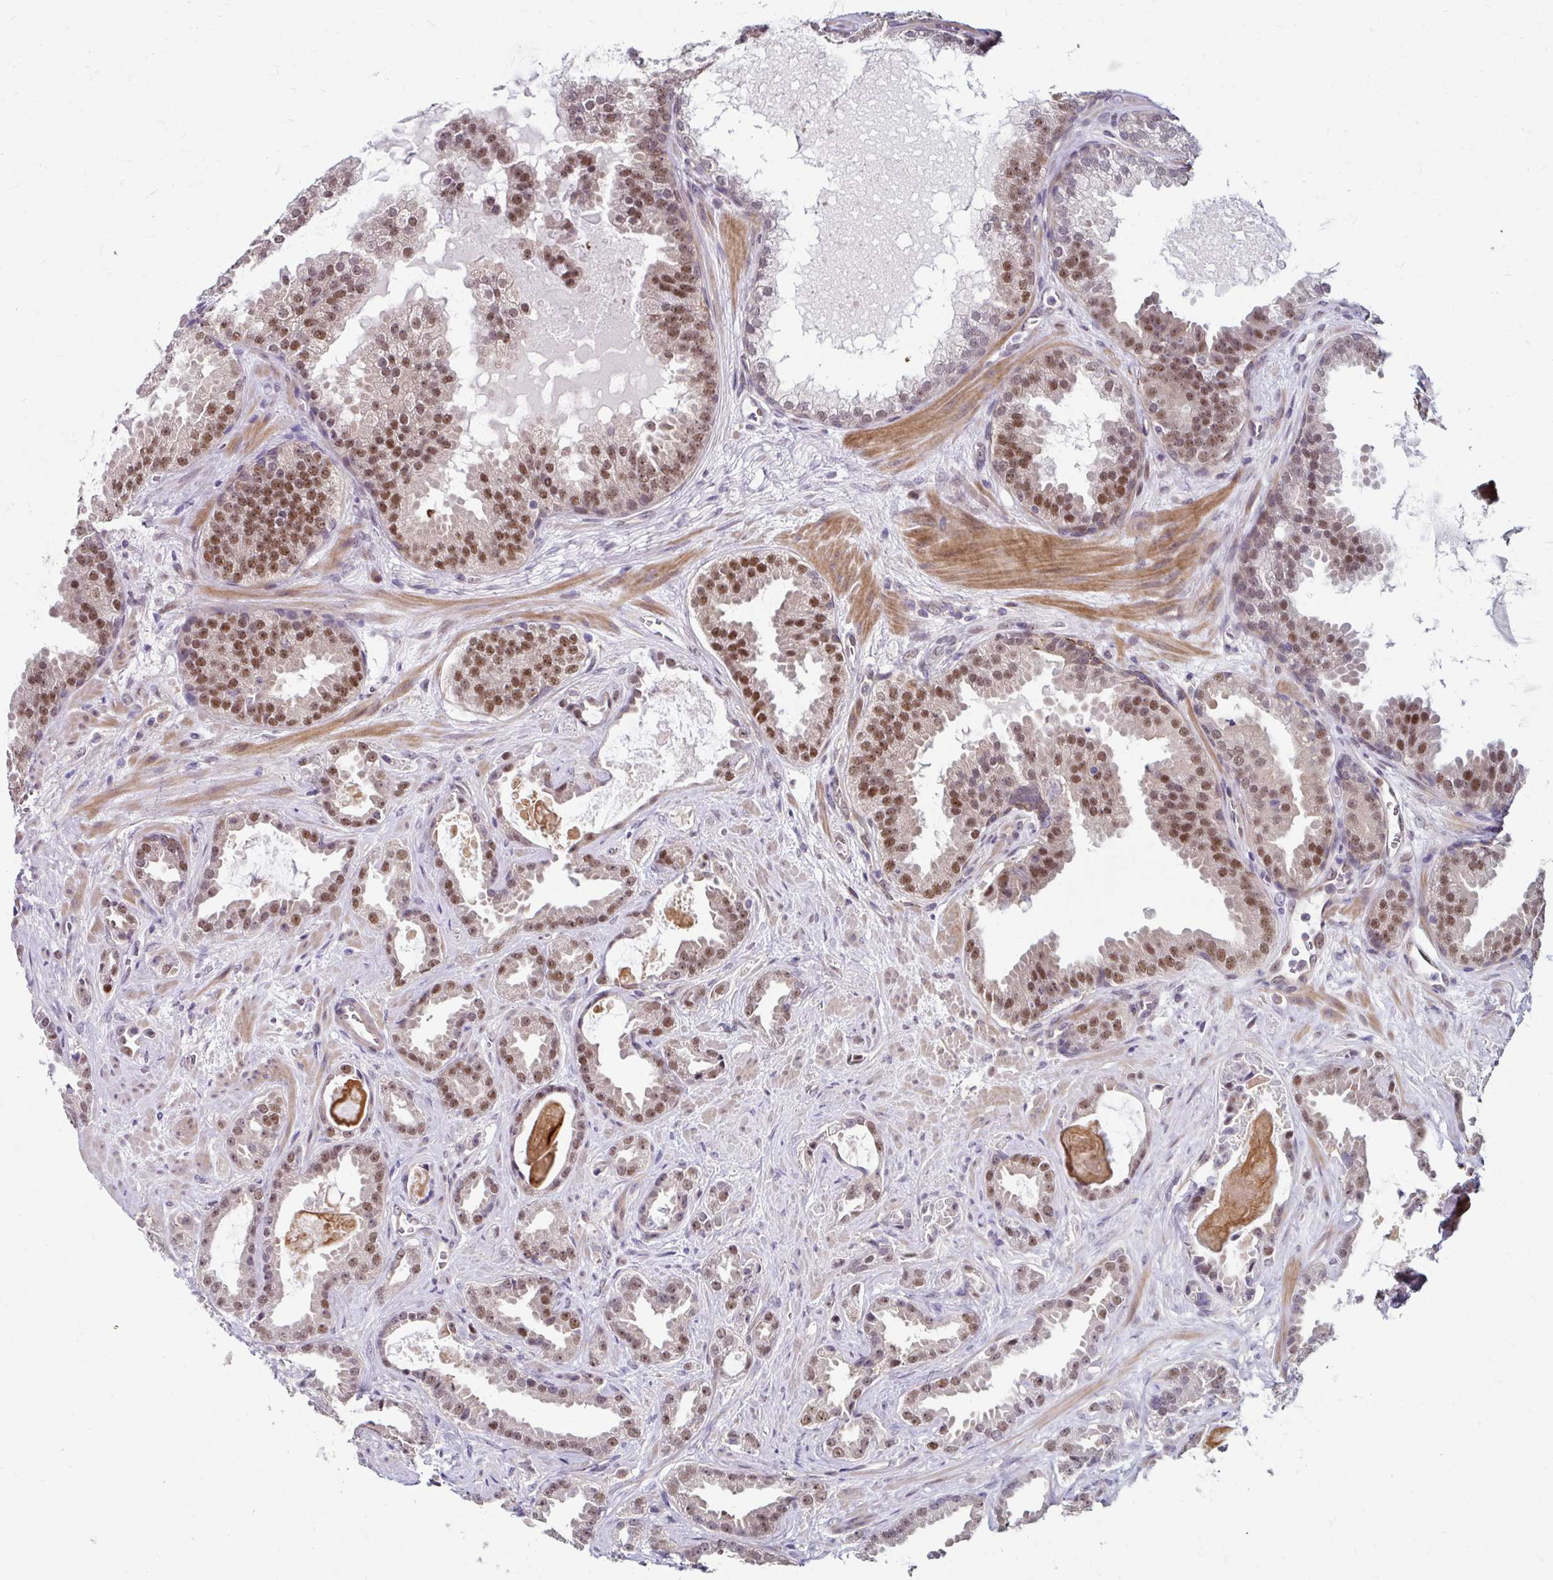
{"staining": {"intensity": "moderate", "quantity": "25%-75%", "location": "nuclear"}, "tissue": "prostate cancer", "cell_type": "Tumor cells", "image_type": "cancer", "snomed": [{"axis": "morphology", "description": "Adenocarcinoma, Low grade"}, {"axis": "topography", "description": "Prostate"}], "caption": "Immunohistochemistry histopathology image of prostate adenocarcinoma (low-grade) stained for a protein (brown), which displays medium levels of moderate nuclear staining in approximately 25%-75% of tumor cells.", "gene": "ZNF555", "patient": {"sex": "male", "age": 62}}